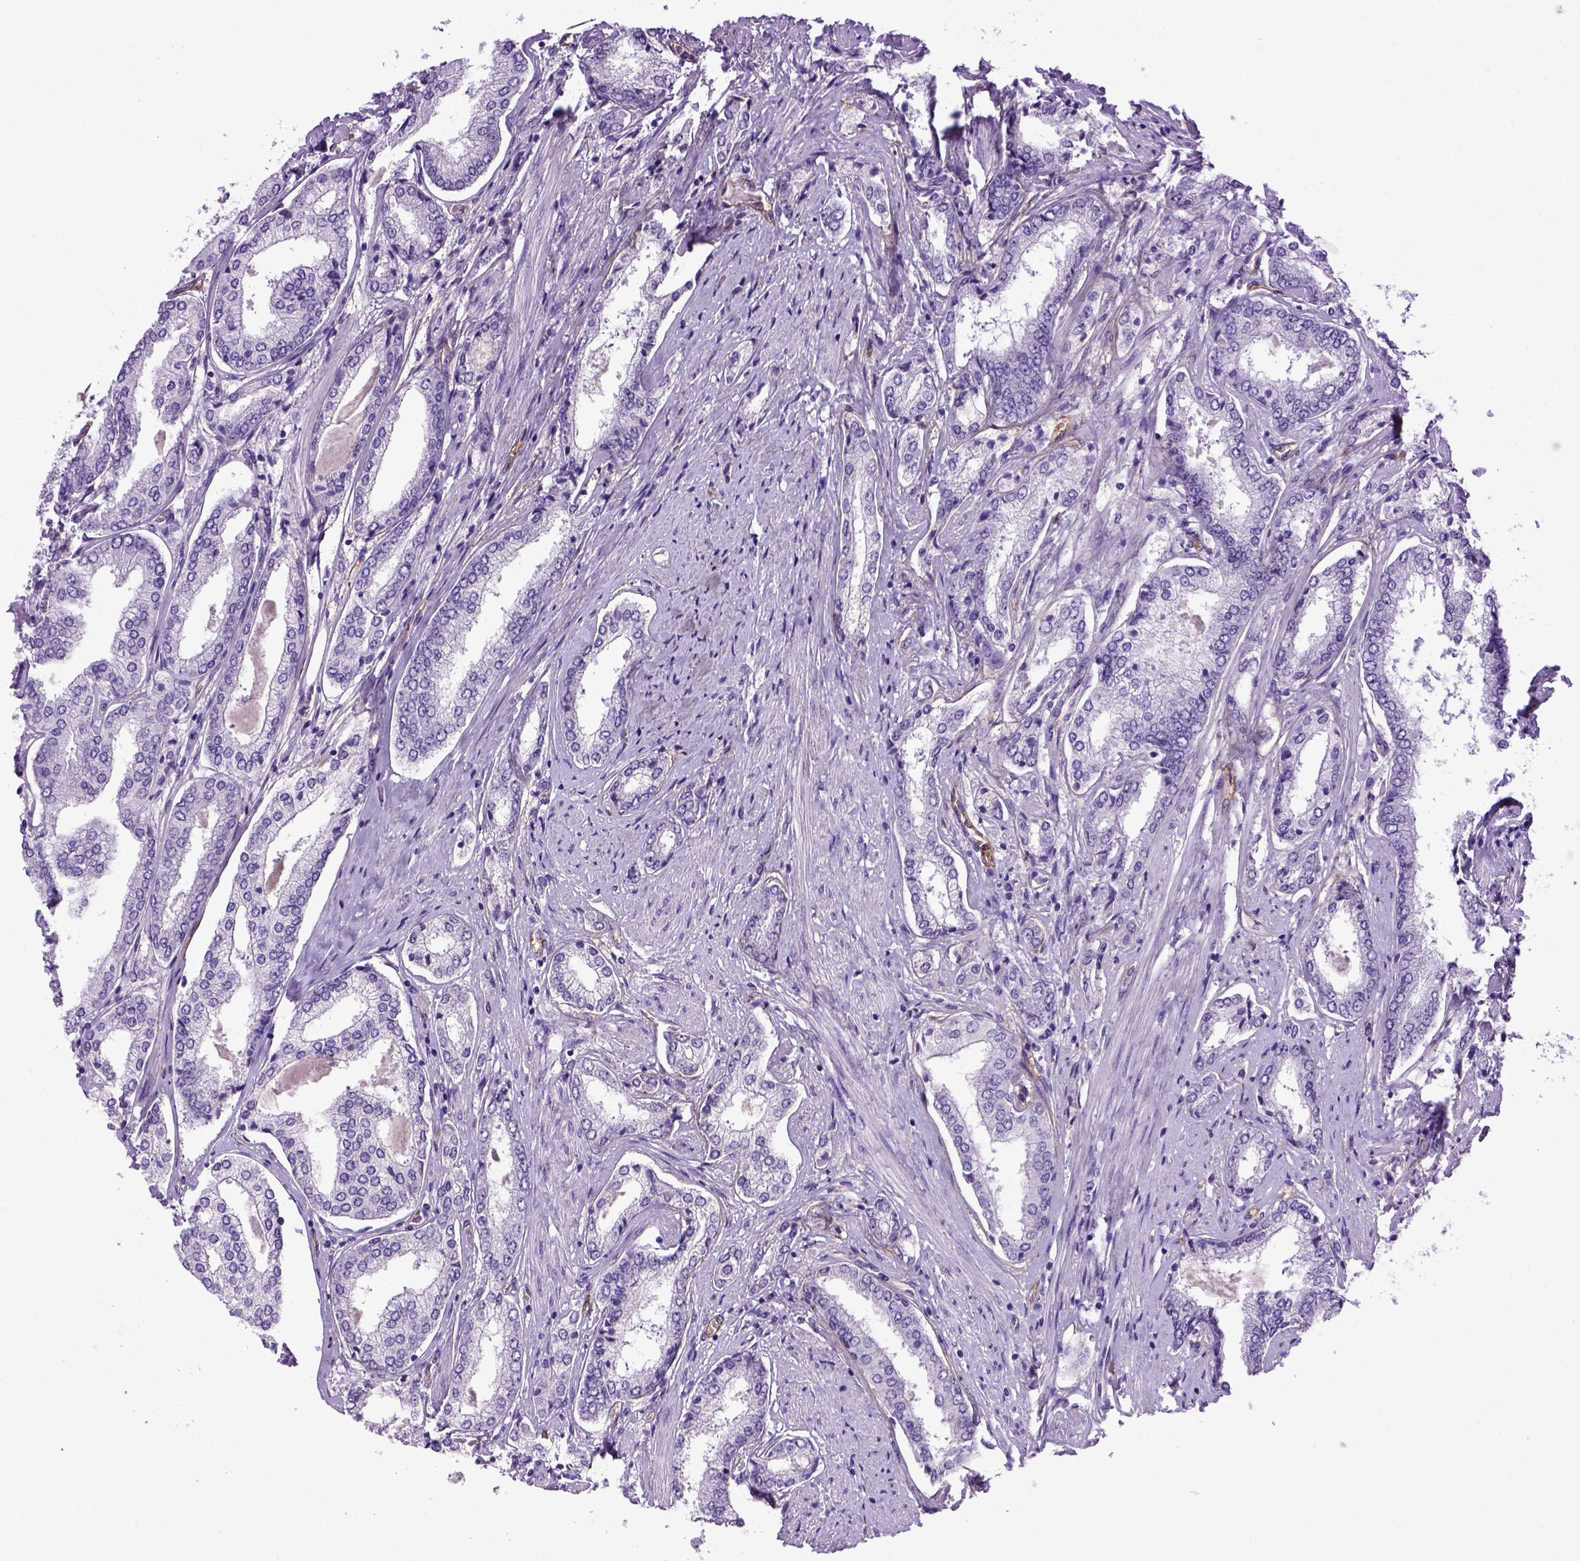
{"staining": {"intensity": "negative", "quantity": "none", "location": "none"}, "tissue": "prostate cancer", "cell_type": "Tumor cells", "image_type": "cancer", "snomed": [{"axis": "morphology", "description": "Adenocarcinoma, NOS"}, {"axis": "topography", "description": "Prostate"}], "caption": "An immunohistochemistry image of prostate cancer is shown. There is no staining in tumor cells of prostate cancer.", "gene": "ENG", "patient": {"sex": "male", "age": 63}}